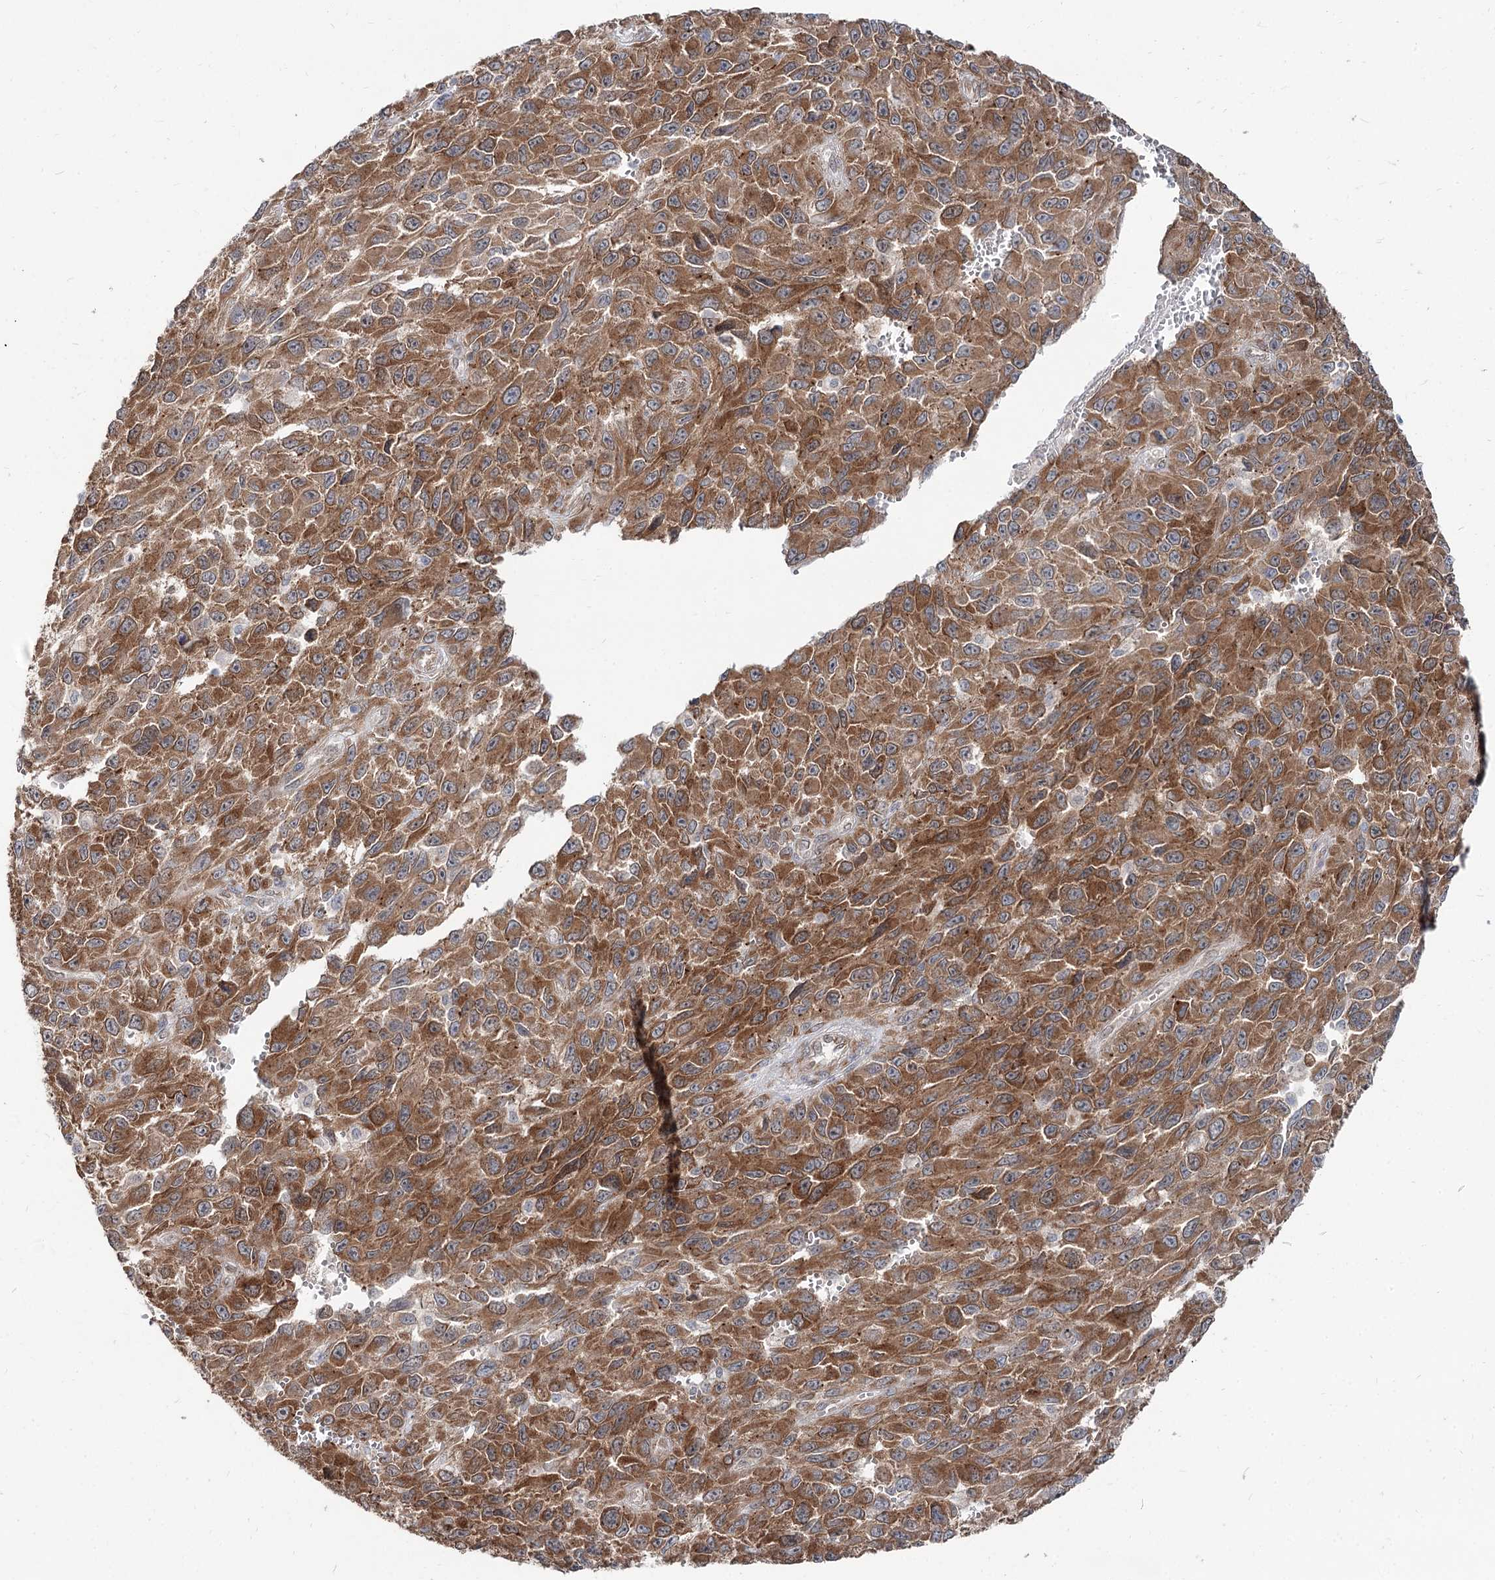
{"staining": {"intensity": "strong", "quantity": ">75%", "location": "cytoplasmic/membranous"}, "tissue": "melanoma", "cell_type": "Tumor cells", "image_type": "cancer", "snomed": [{"axis": "morphology", "description": "Normal tissue, NOS"}, {"axis": "morphology", "description": "Malignant melanoma, NOS"}, {"axis": "topography", "description": "Skin"}], "caption": "There is high levels of strong cytoplasmic/membranous staining in tumor cells of malignant melanoma, as demonstrated by immunohistochemical staining (brown color).", "gene": "SPART", "patient": {"sex": "female", "age": 96}}